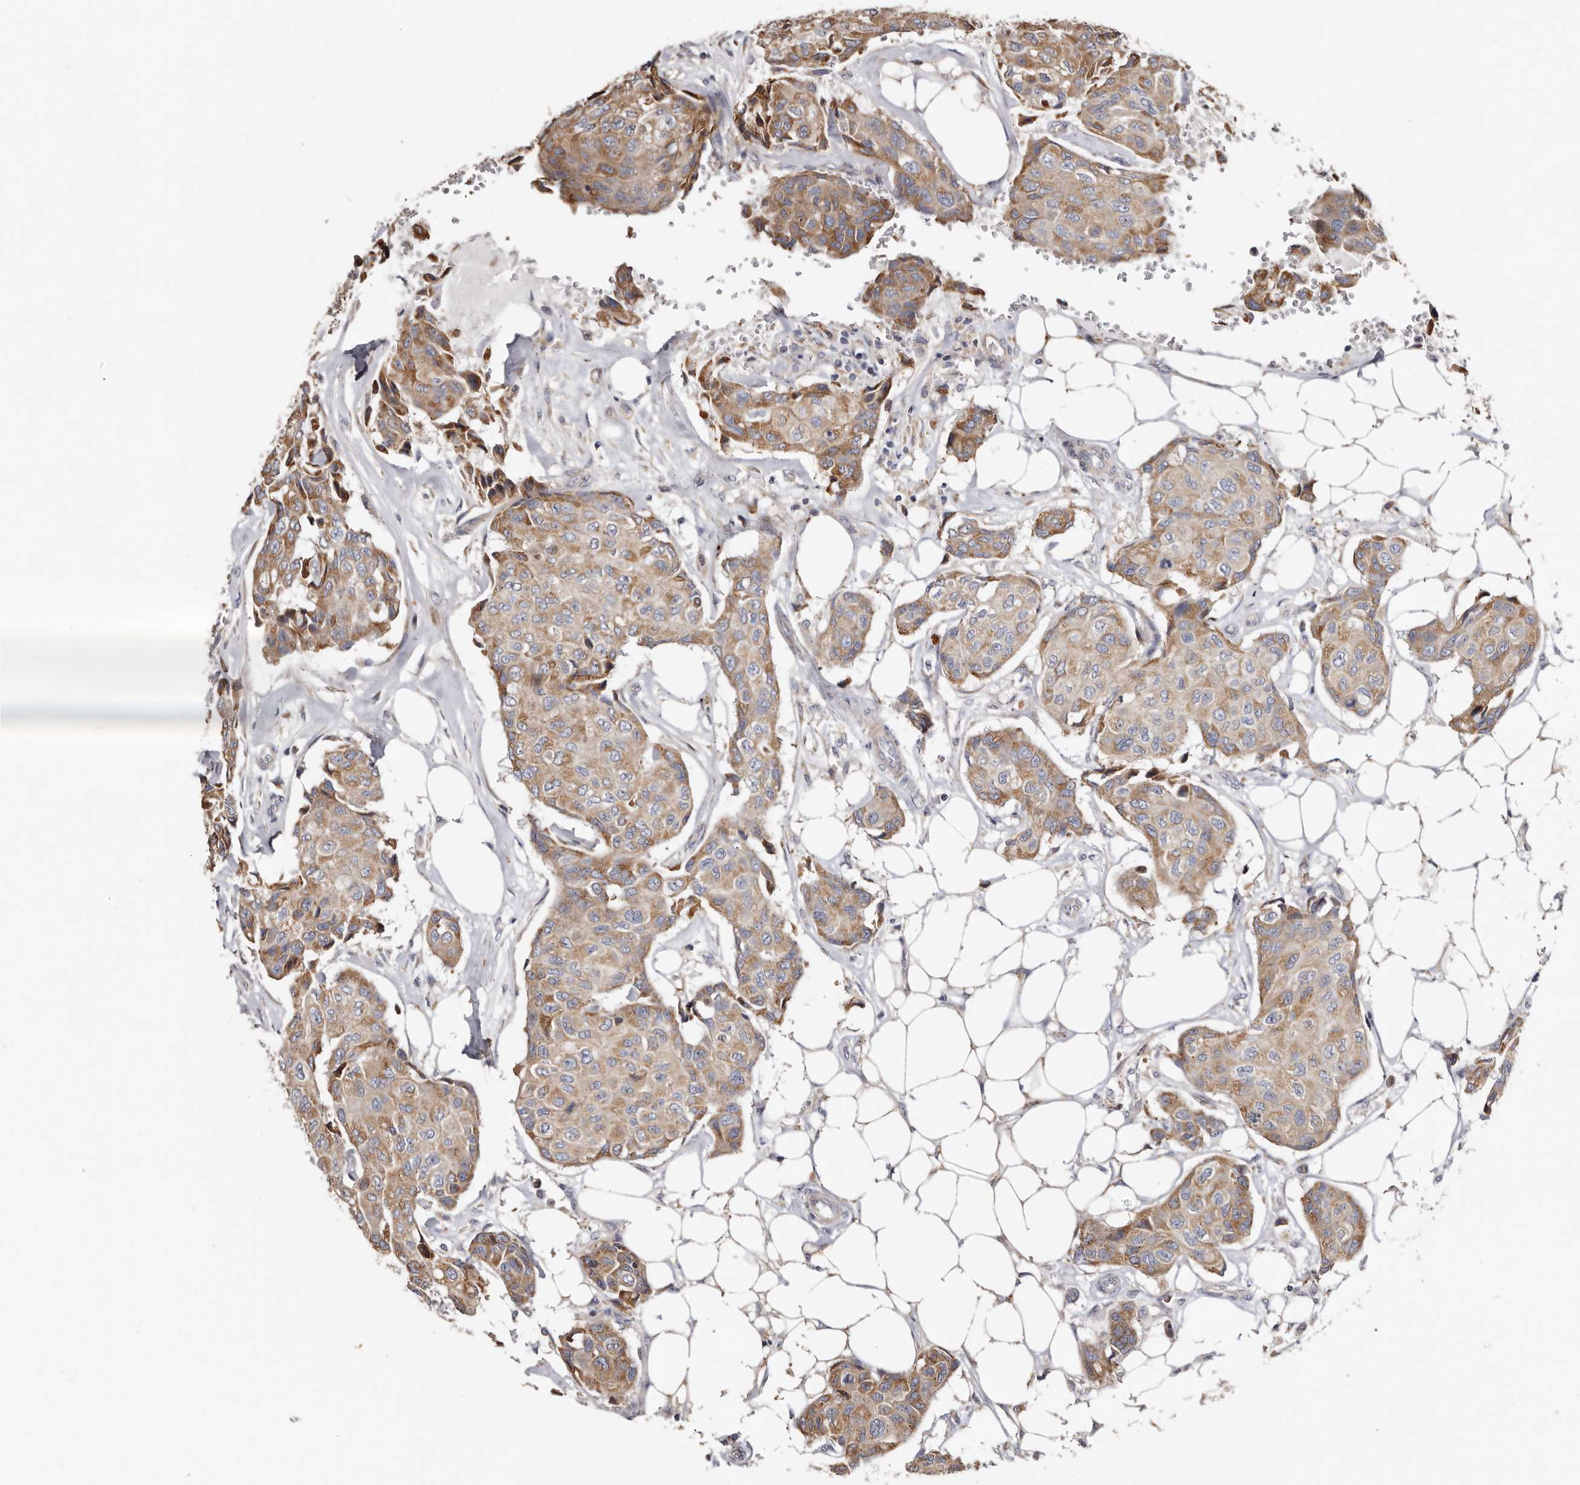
{"staining": {"intensity": "moderate", "quantity": ">75%", "location": "cytoplasmic/membranous"}, "tissue": "breast cancer", "cell_type": "Tumor cells", "image_type": "cancer", "snomed": [{"axis": "morphology", "description": "Duct carcinoma"}, {"axis": "topography", "description": "Breast"}], "caption": "Immunohistochemical staining of breast infiltrating ductal carcinoma displays moderate cytoplasmic/membranous protein staining in approximately >75% of tumor cells.", "gene": "ASIC5", "patient": {"sex": "female", "age": 80}}